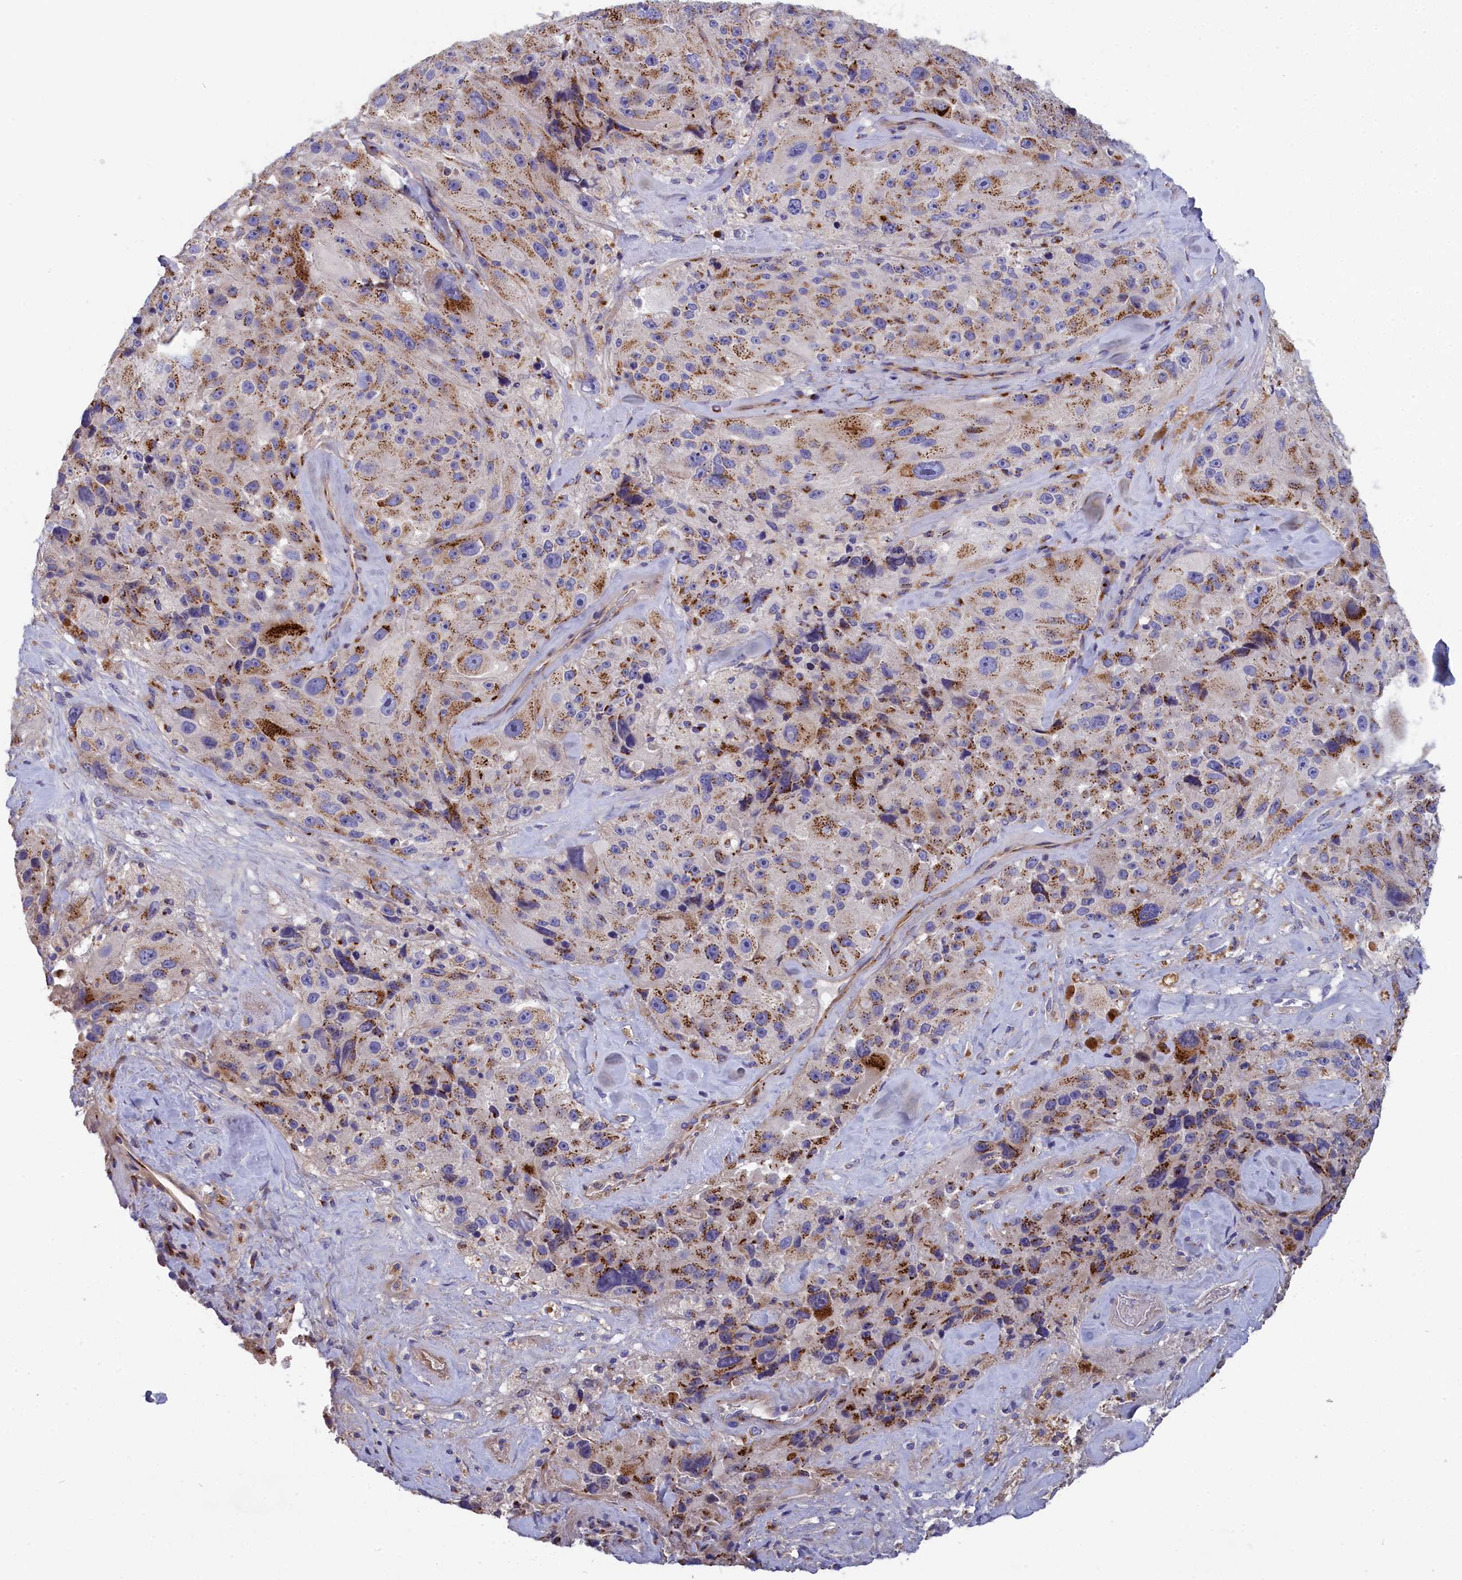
{"staining": {"intensity": "moderate", "quantity": "25%-75%", "location": "cytoplasmic/membranous"}, "tissue": "melanoma", "cell_type": "Tumor cells", "image_type": "cancer", "snomed": [{"axis": "morphology", "description": "Malignant melanoma, Metastatic site"}, {"axis": "topography", "description": "Lymph node"}], "caption": "Human malignant melanoma (metastatic site) stained for a protein (brown) reveals moderate cytoplasmic/membranous positive staining in approximately 25%-75% of tumor cells.", "gene": "TUBGCP4", "patient": {"sex": "male", "age": 62}}